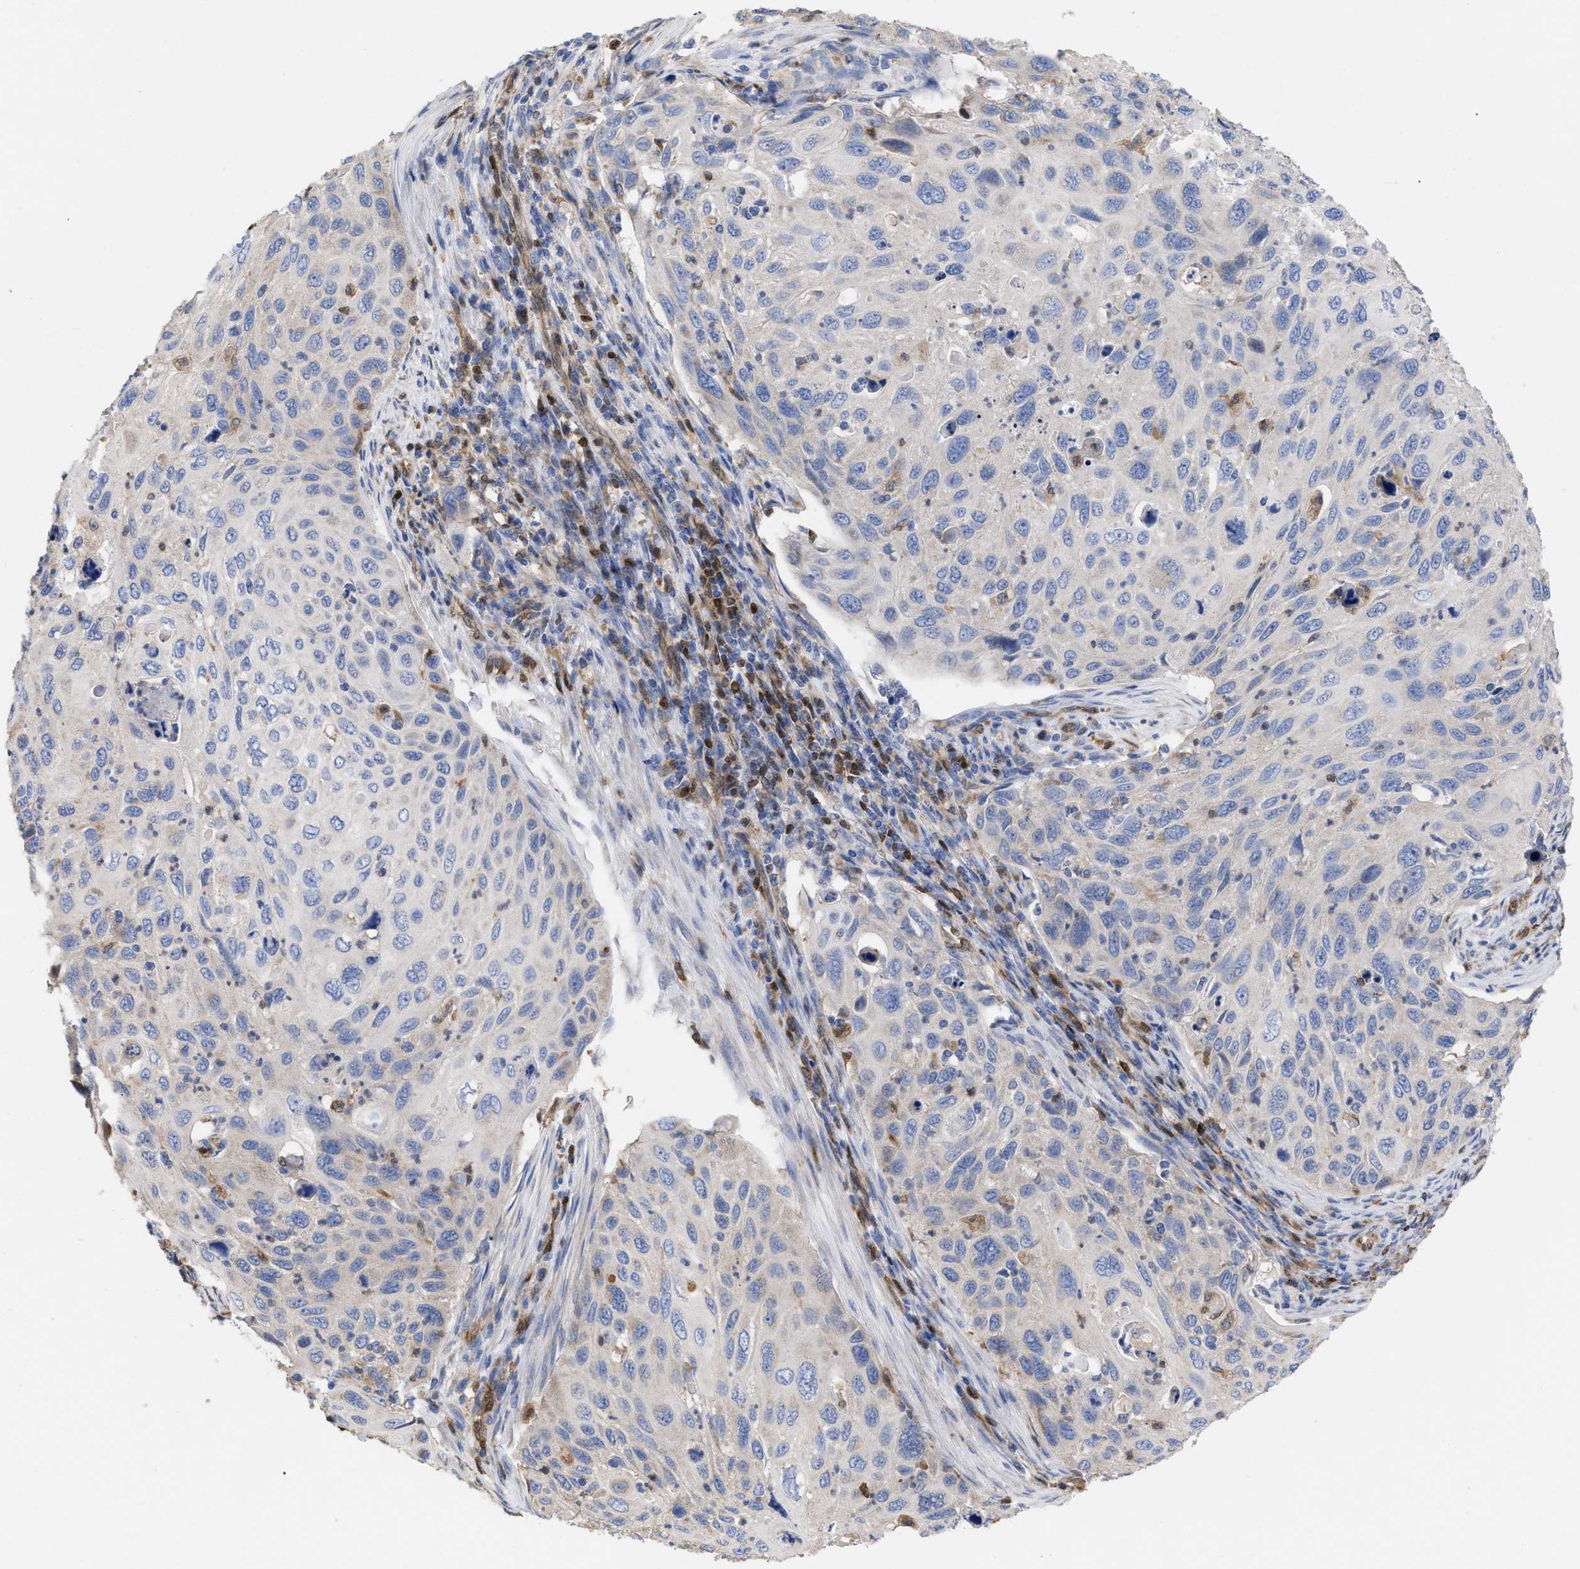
{"staining": {"intensity": "negative", "quantity": "none", "location": "none"}, "tissue": "cervical cancer", "cell_type": "Tumor cells", "image_type": "cancer", "snomed": [{"axis": "morphology", "description": "Squamous cell carcinoma, NOS"}, {"axis": "topography", "description": "Cervix"}], "caption": "This is an immunohistochemistry (IHC) image of human cervical cancer (squamous cell carcinoma). There is no staining in tumor cells.", "gene": "GIMAP4", "patient": {"sex": "female", "age": 70}}